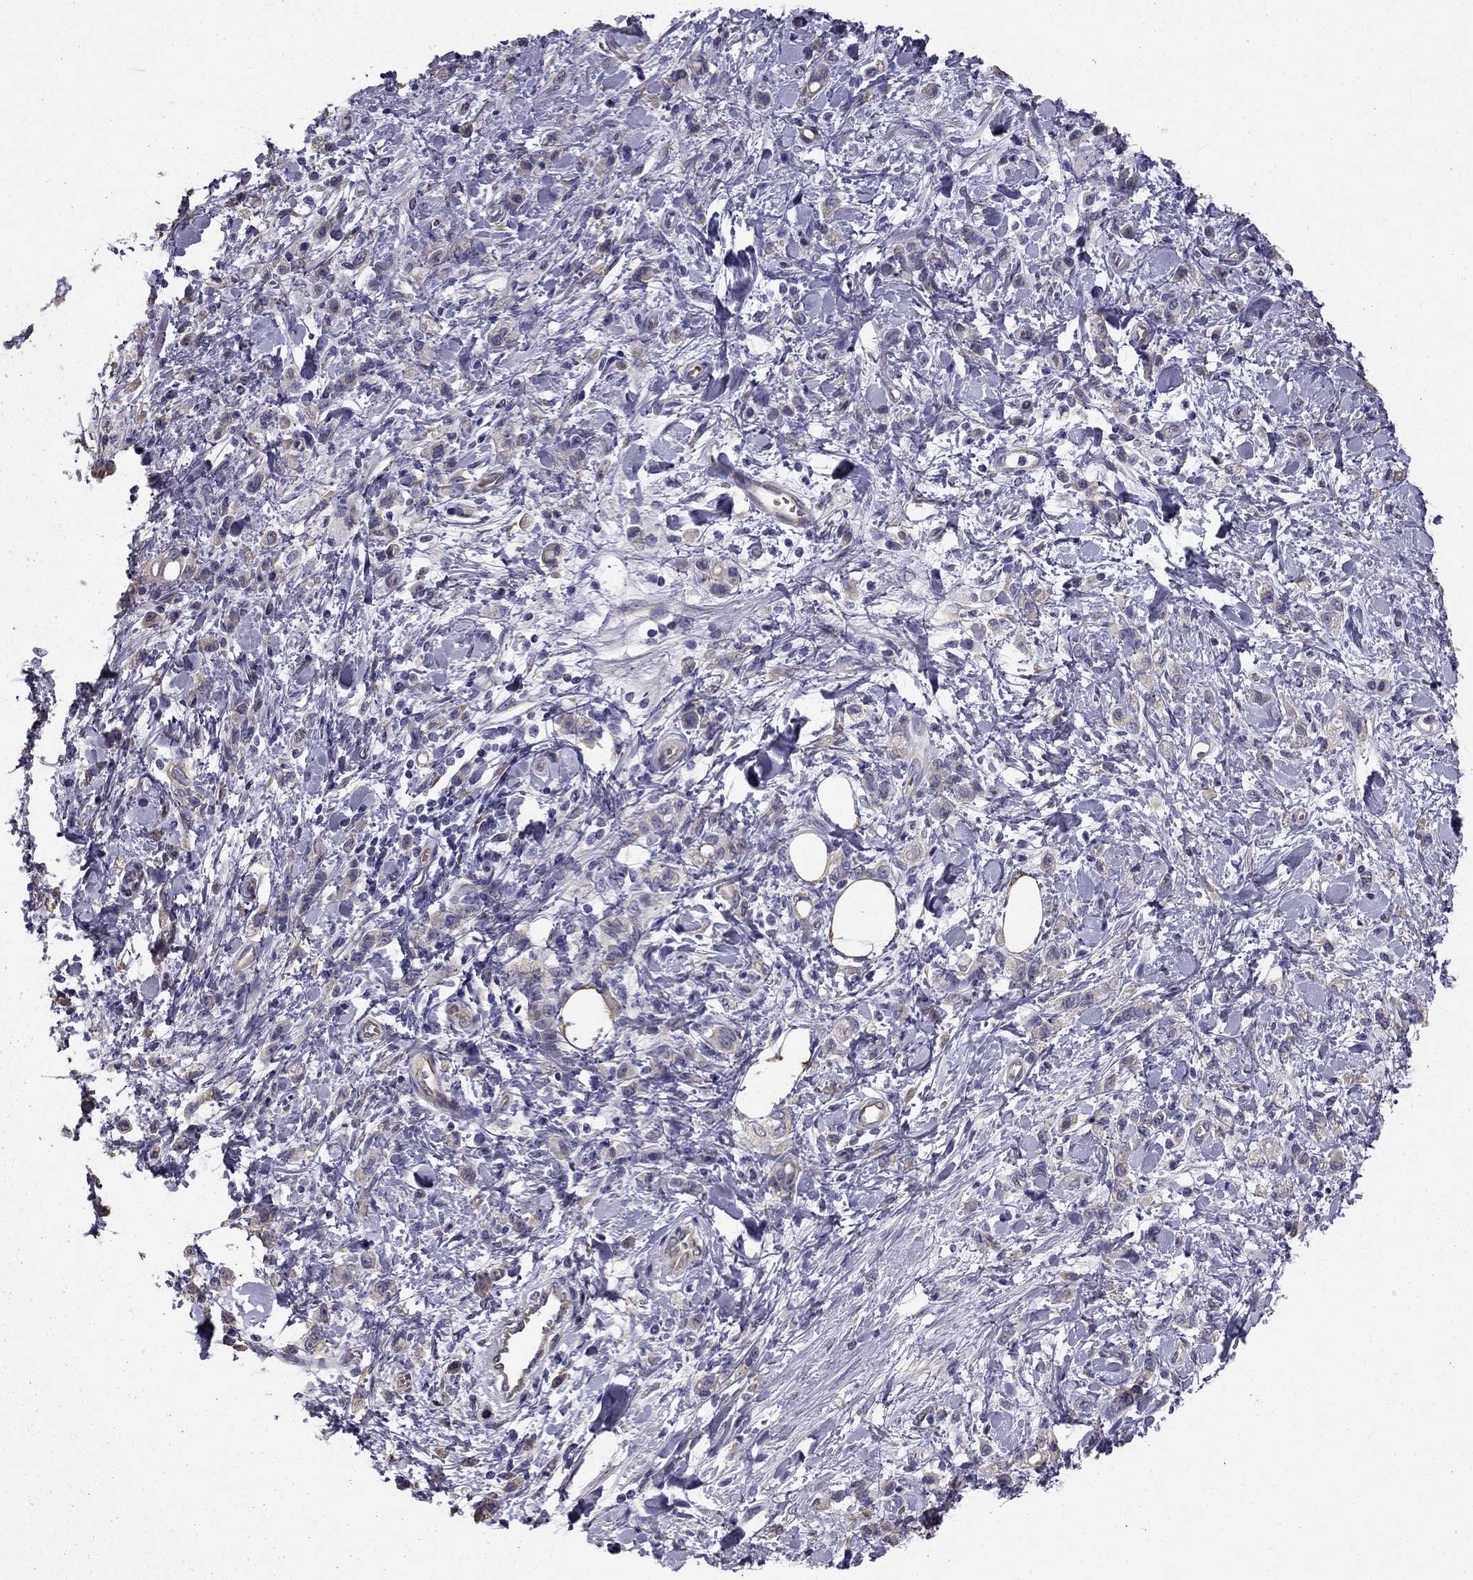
{"staining": {"intensity": "weak", "quantity": "25%-75%", "location": "cytoplasmic/membranous"}, "tissue": "stomach cancer", "cell_type": "Tumor cells", "image_type": "cancer", "snomed": [{"axis": "morphology", "description": "Adenocarcinoma, NOS"}, {"axis": "topography", "description": "Stomach"}], "caption": "Immunohistochemical staining of stomach cancer (adenocarcinoma) displays weak cytoplasmic/membranous protein staining in about 25%-75% of tumor cells.", "gene": "CCDC40", "patient": {"sex": "male", "age": 77}}